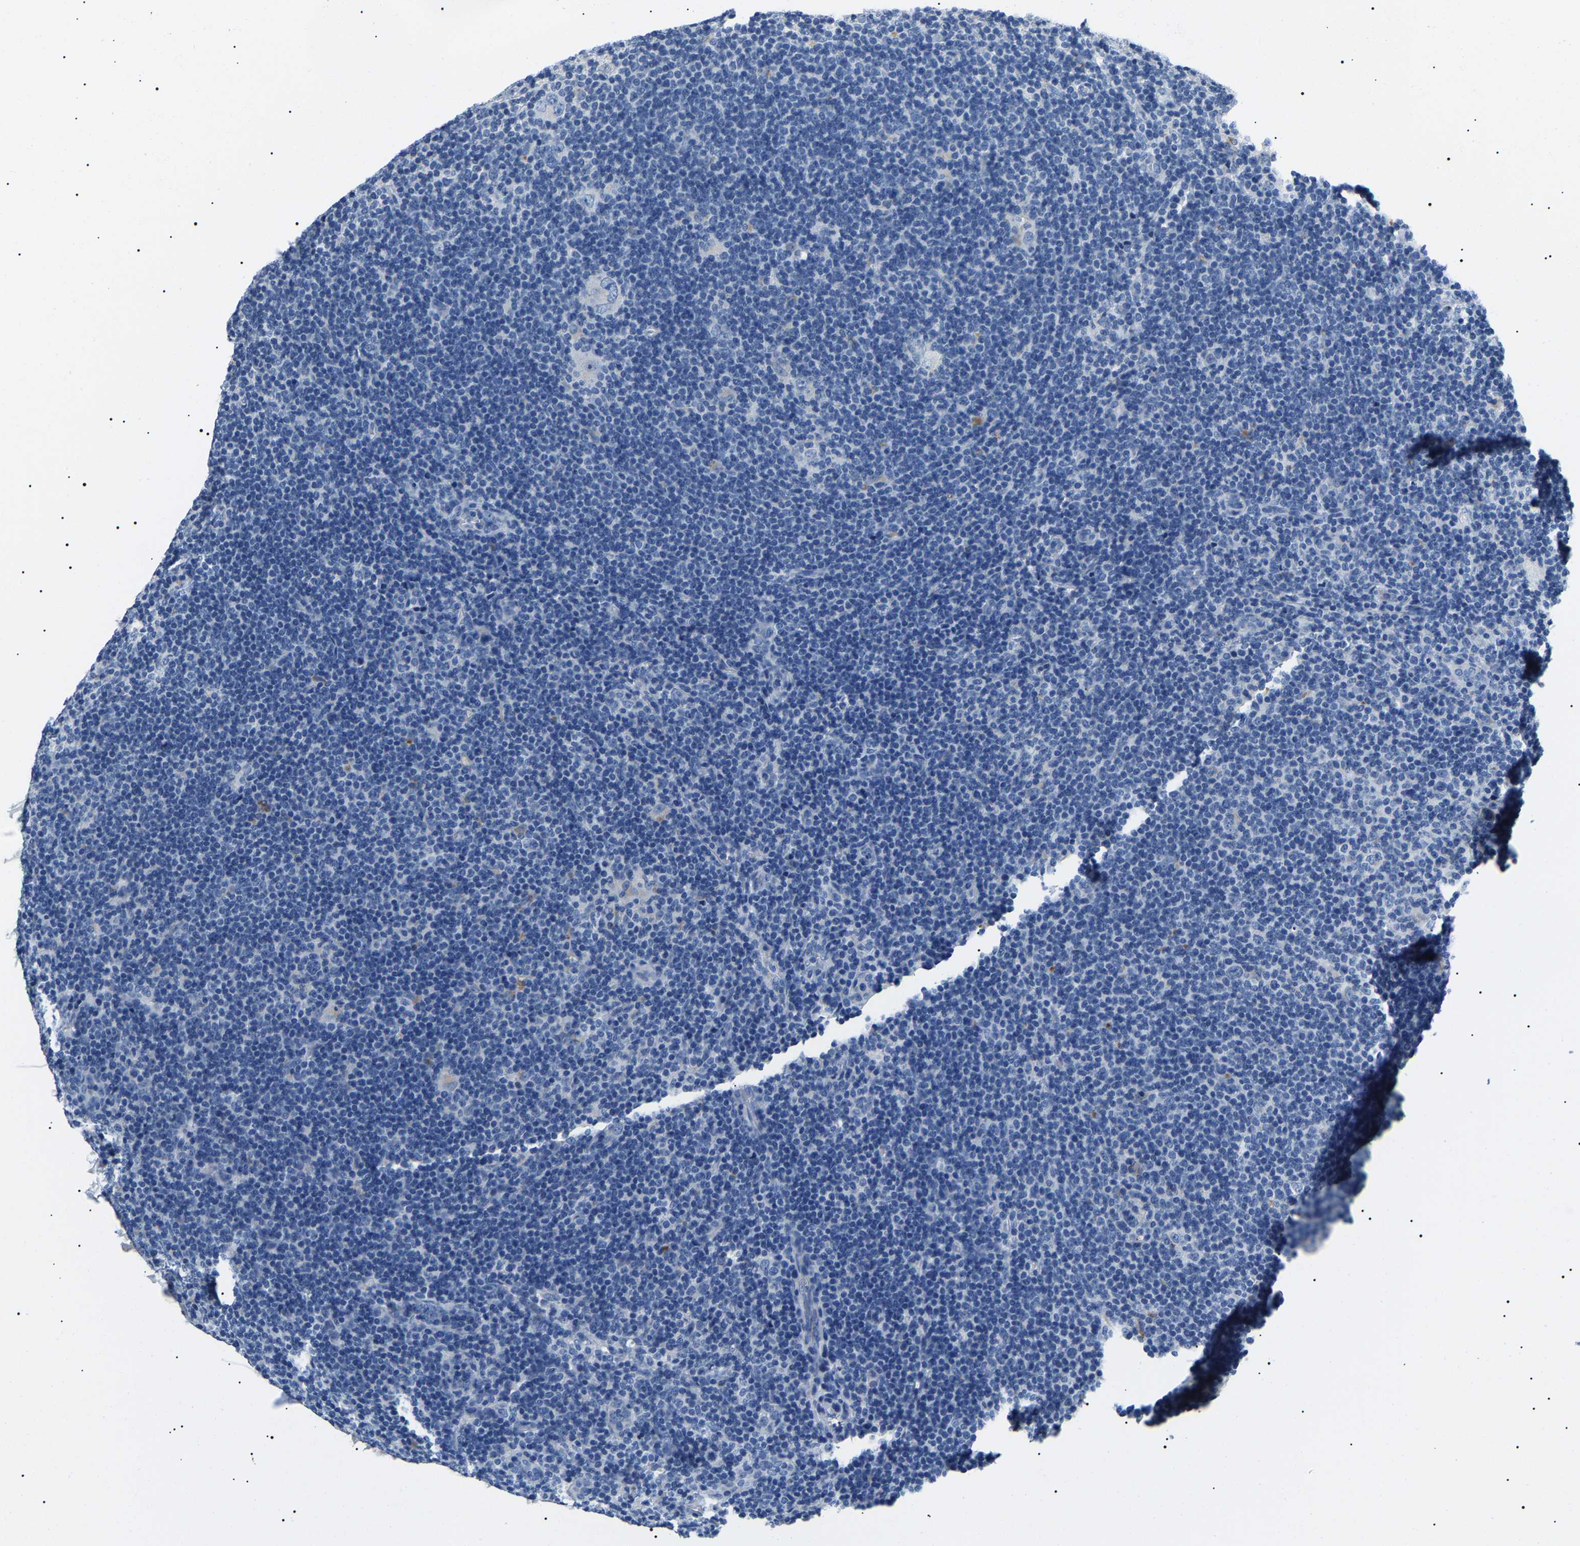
{"staining": {"intensity": "negative", "quantity": "none", "location": "none"}, "tissue": "lymphoma", "cell_type": "Tumor cells", "image_type": "cancer", "snomed": [{"axis": "morphology", "description": "Hodgkin's disease, NOS"}, {"axis": "topography", "description": "Lymph node"}], "caption": "Tumor cells show no significant positivity in lymphoma. (Immunohistochemistry (ihc), brightfield microscopy, high magnification).", "gene": "KLK15", "patient": {"sex": "female", "age": 57}}